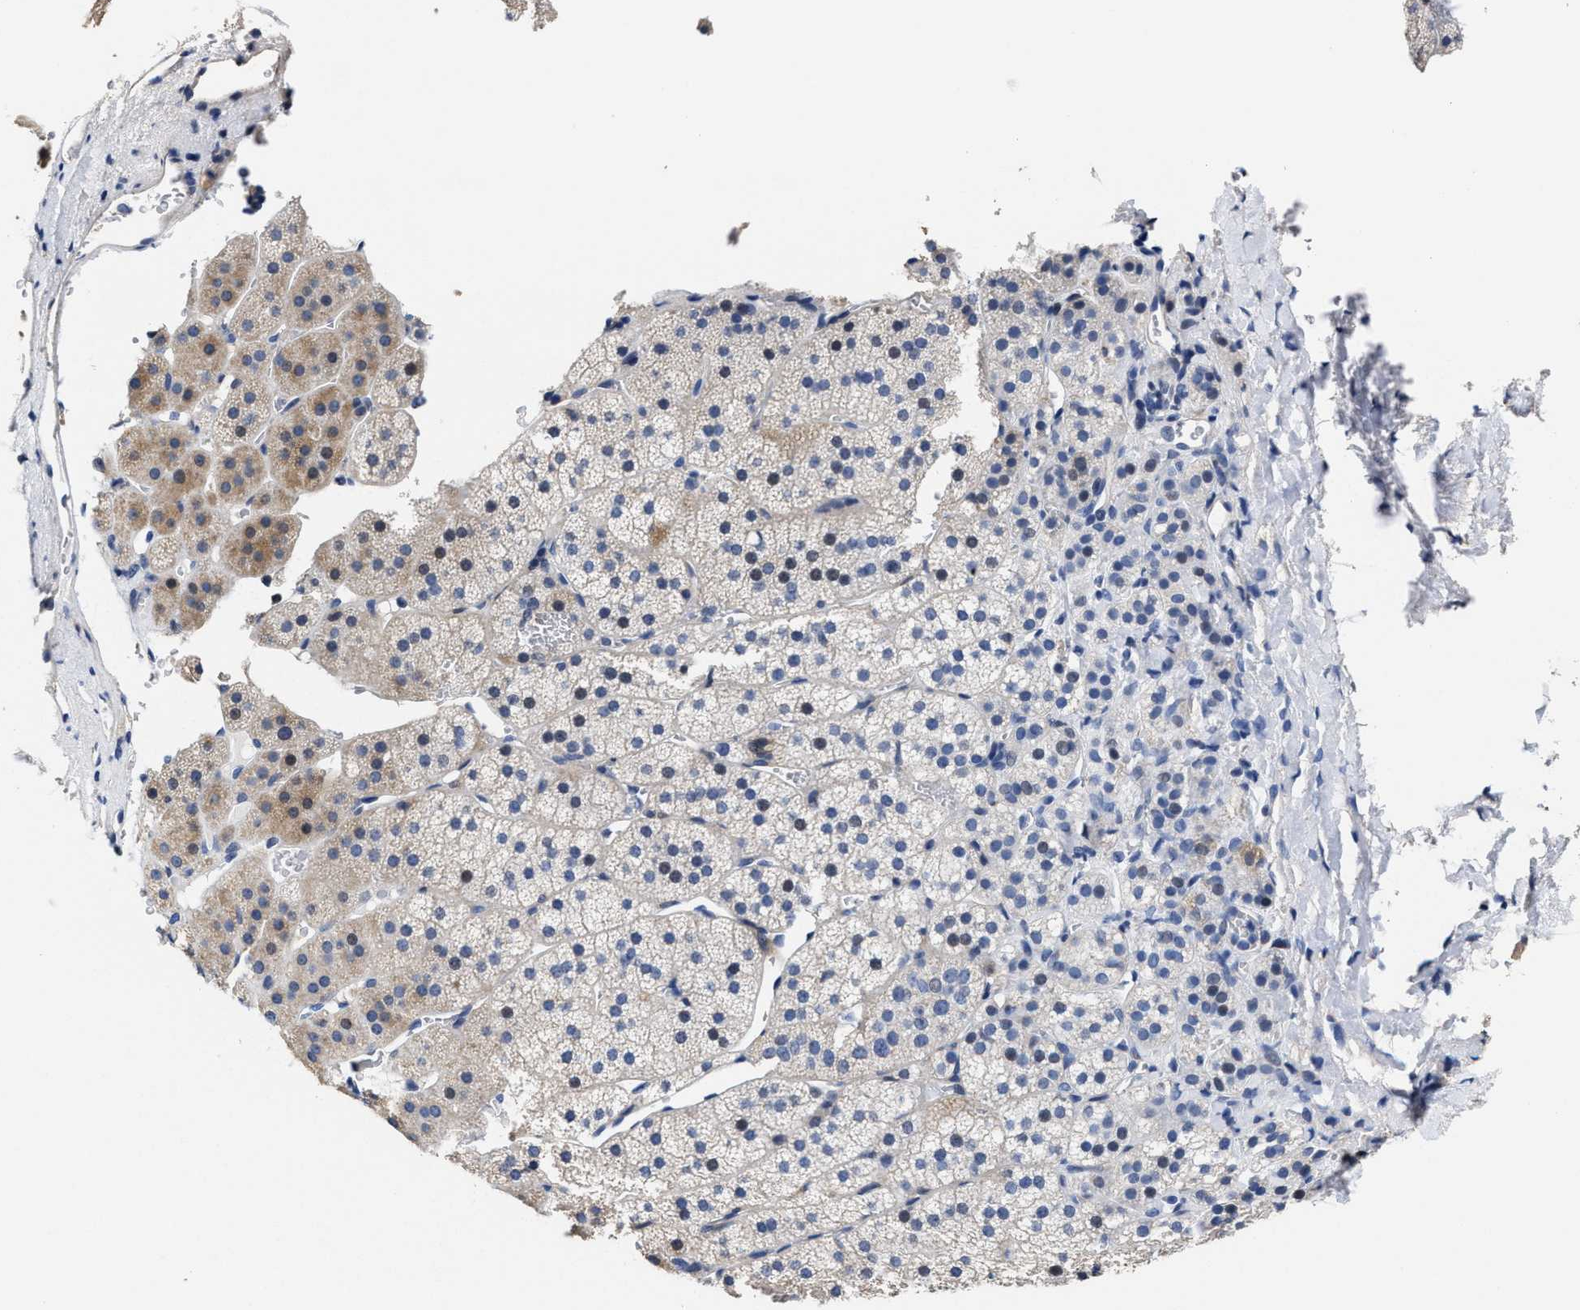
{"staining": {"intensity": "moderate", "quantity": "<25%", "location": "cytoplasmic/membranous"}, "tissue": "adrenal gland", "cell_type": "Glandular cells", "image_type": "normal", "snomed": [{"axis": "morphology", "description": "Normal tissue, NOS"}, {"axis": "topography", "description": "Adrenal gland"}], "caption": "Glandular cells show moderate cytoplasmic/membranous staining in approximately <25% of cells in benign adrenal gland.", "gene": "ZFAT", "patient": {"sex": "female", "age": 44}}